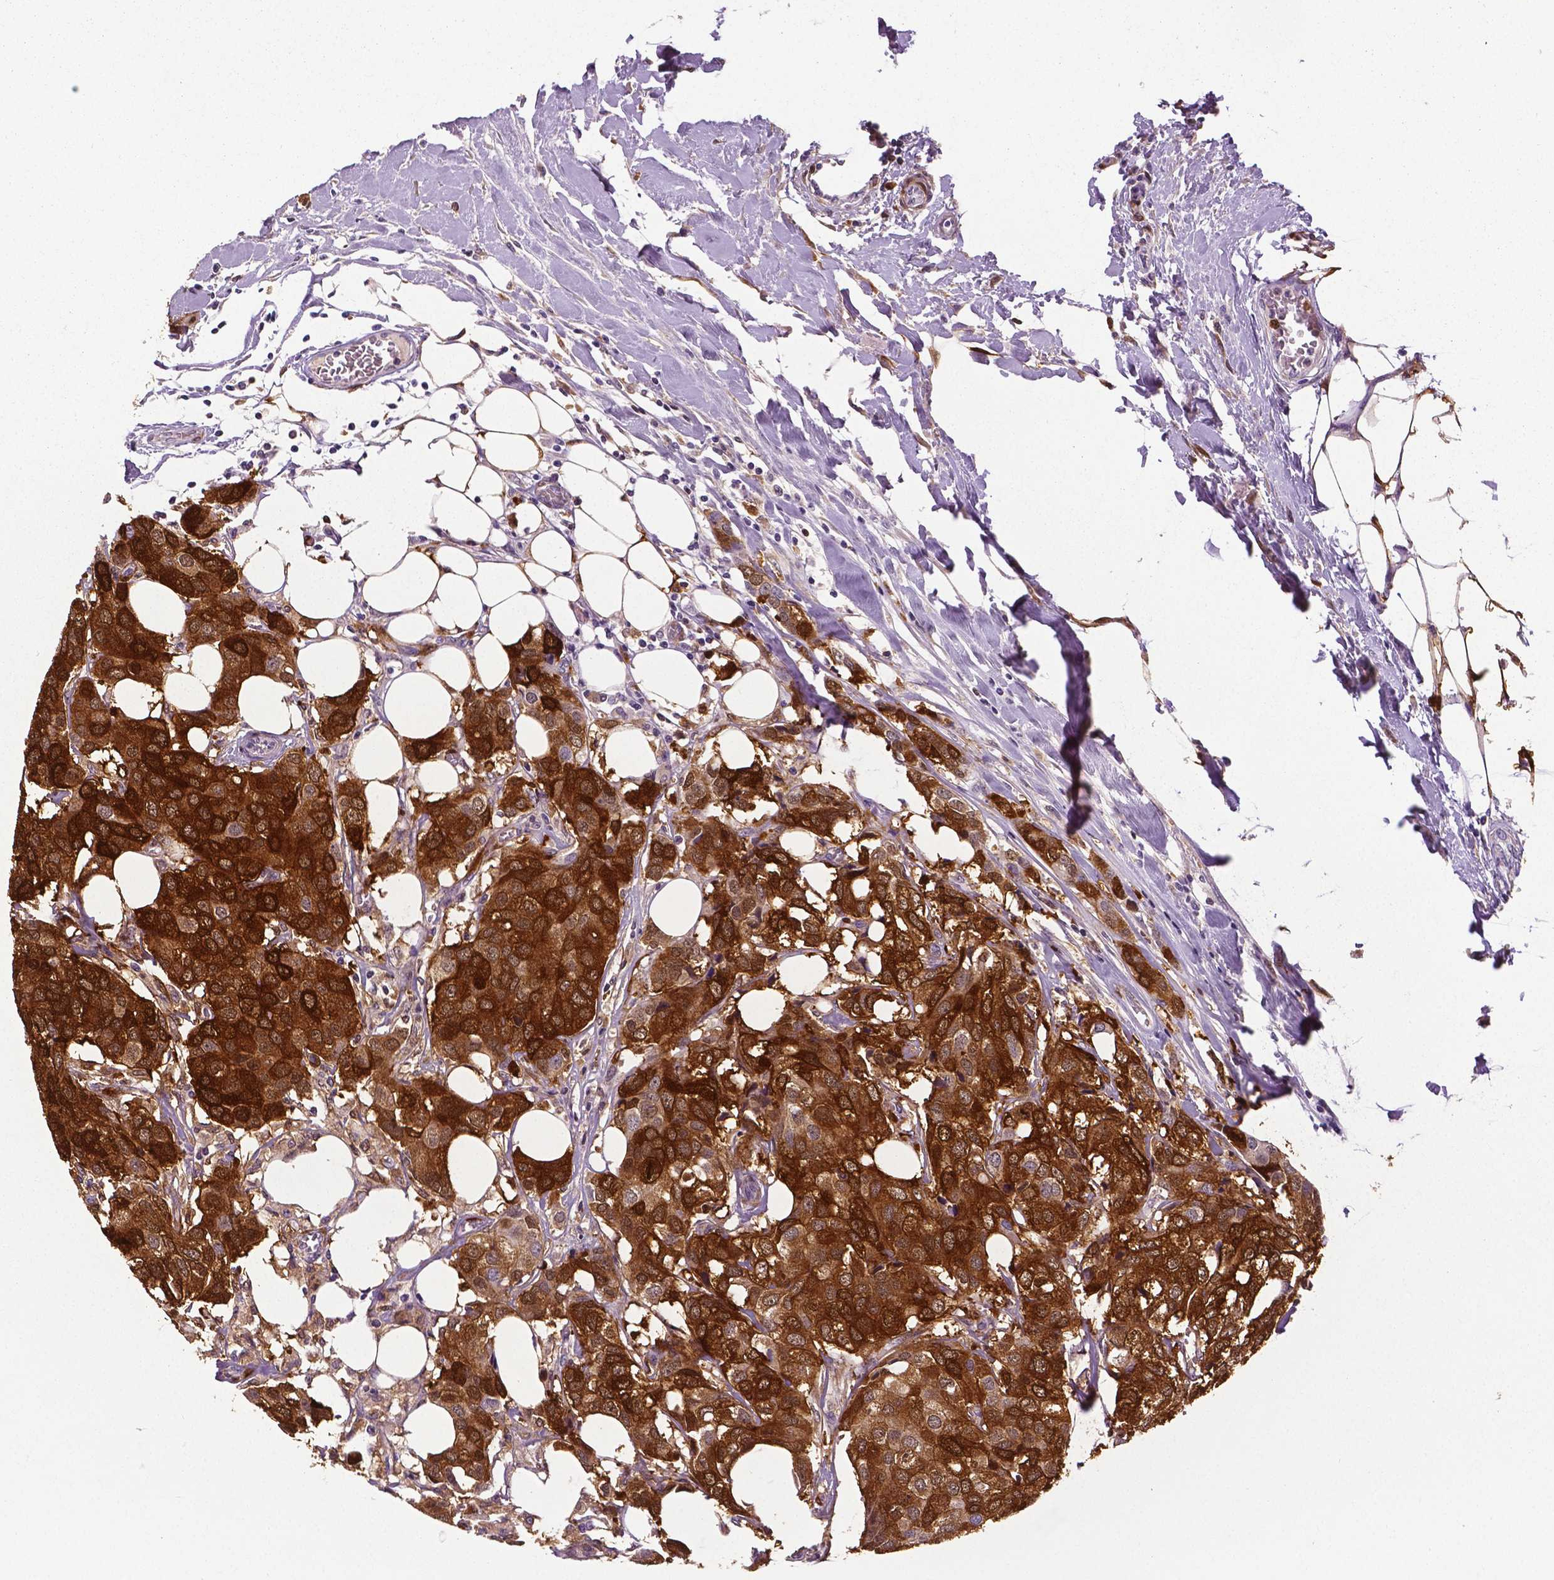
{"staining": {"intensity": "strong", "quantity": ">75%", "location": "cytoplasmic/membranous"}, "tissue": "breast cancer", "cell_type": "Tumor cells", "image_type": "cancer", "snomed": [{"axis": "morphology", "description": "Duct carcinoma"}, {"axis": "topography", "description": "Breast"}], "caption": "Breast cancer (intraductal carcinoma) was stained to show a protein in brown. There is high levels of strong cytoplasmic/membranous expression in approximately >75% of tumor cells. Nuclei are stained in blue.", "gene": "PHGDH", "patient": {"sex": "female", "age": 80}}